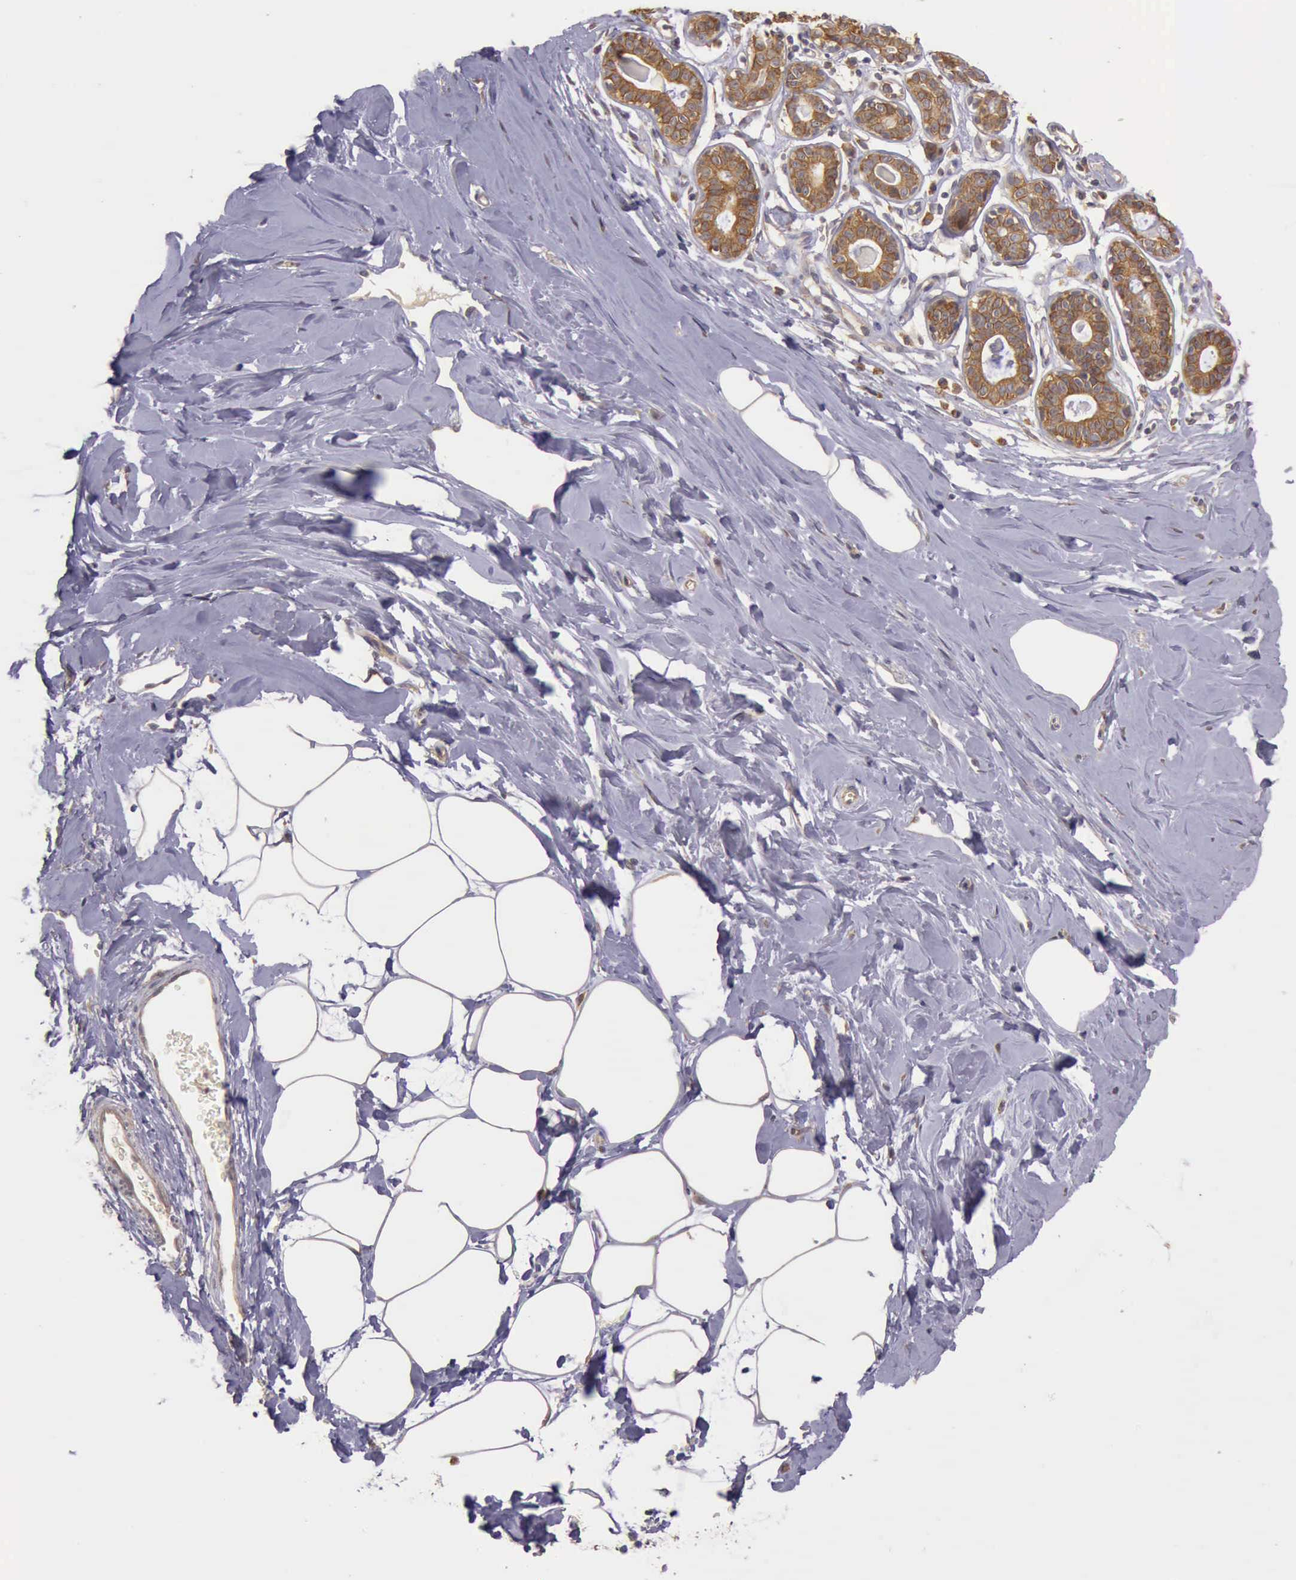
{"staining": {"intensity": "weak", "quantity": "<25%", "location": "cytoplasmic/membranous"}, "tissue": "breast", "cell_type": "Adipocytes", "image_type": "normal", "snomed": [{"axis": "morphology", "description": "Normal tissue, NOS"}, {"axis": "topography", "description": "Breast"}], "caption": "High power microscopy histopathology image of an IHC photomicrograph of unremarkable breast, revealing no significant positivity in adipocytes.", "gene": "EIF5", "patient": {"sex": "female", "age": 44}}